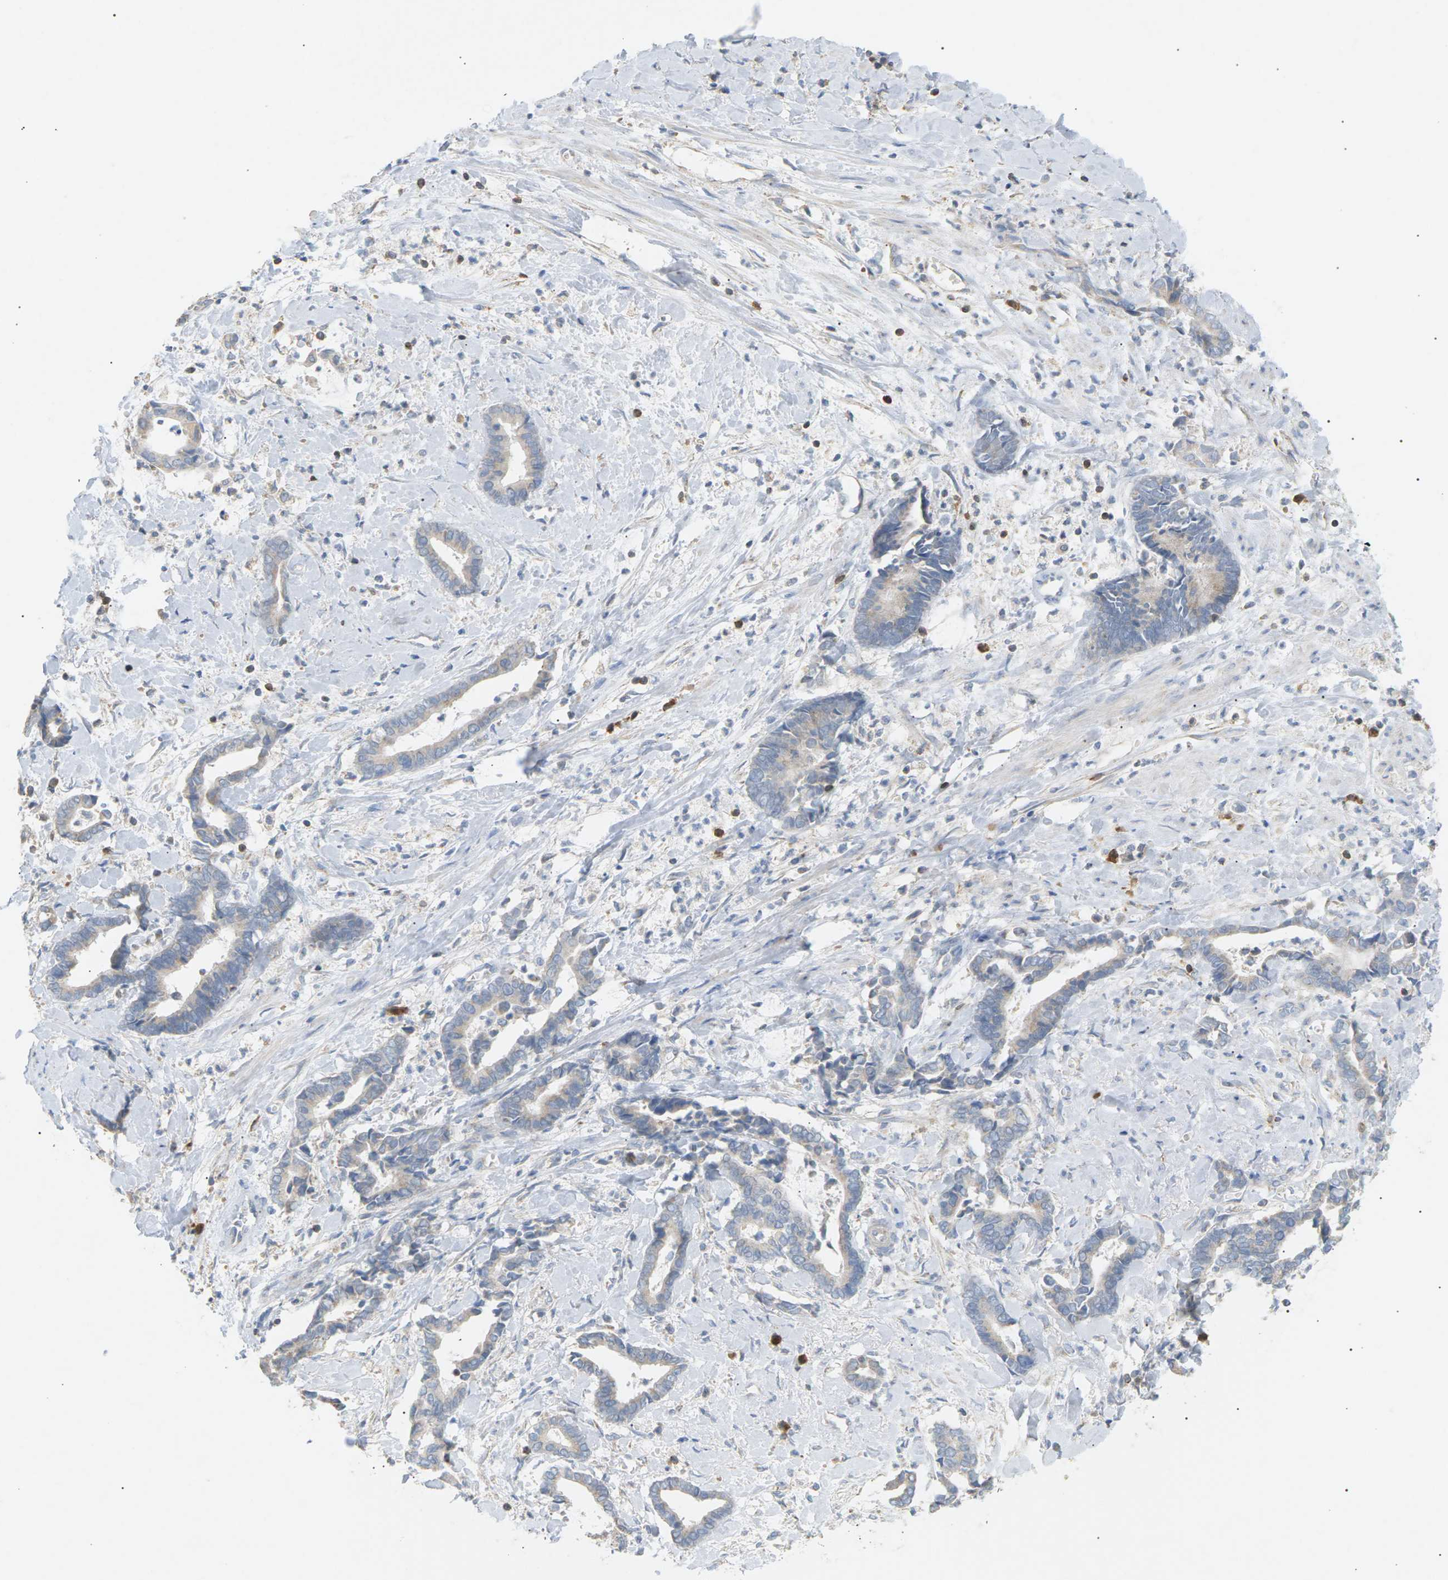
{"staining": {"intensity": "moderate", "quantity": "25%-75%", "location": "cytoplasmic/membranous"}, "tissue": "cervical cancer", "cell_type": "Tumor cells", "image_type": "cancer", "snomed": [{"axis": "morphology", "description": "Adenocarcinoma, NOS"}, {"axis": "topography", "description": "Cervix"}], "caption": "IHC histopathology image of human adenocarcinoma (cervical) stained for a protein (brown), which exhibits medium levels of moderate cytoplasmic/membranous positivity in approximately 25%-75% of tumor cells.", "gene": "LIME1", "patient": {"sex": "female", "age": 44}}